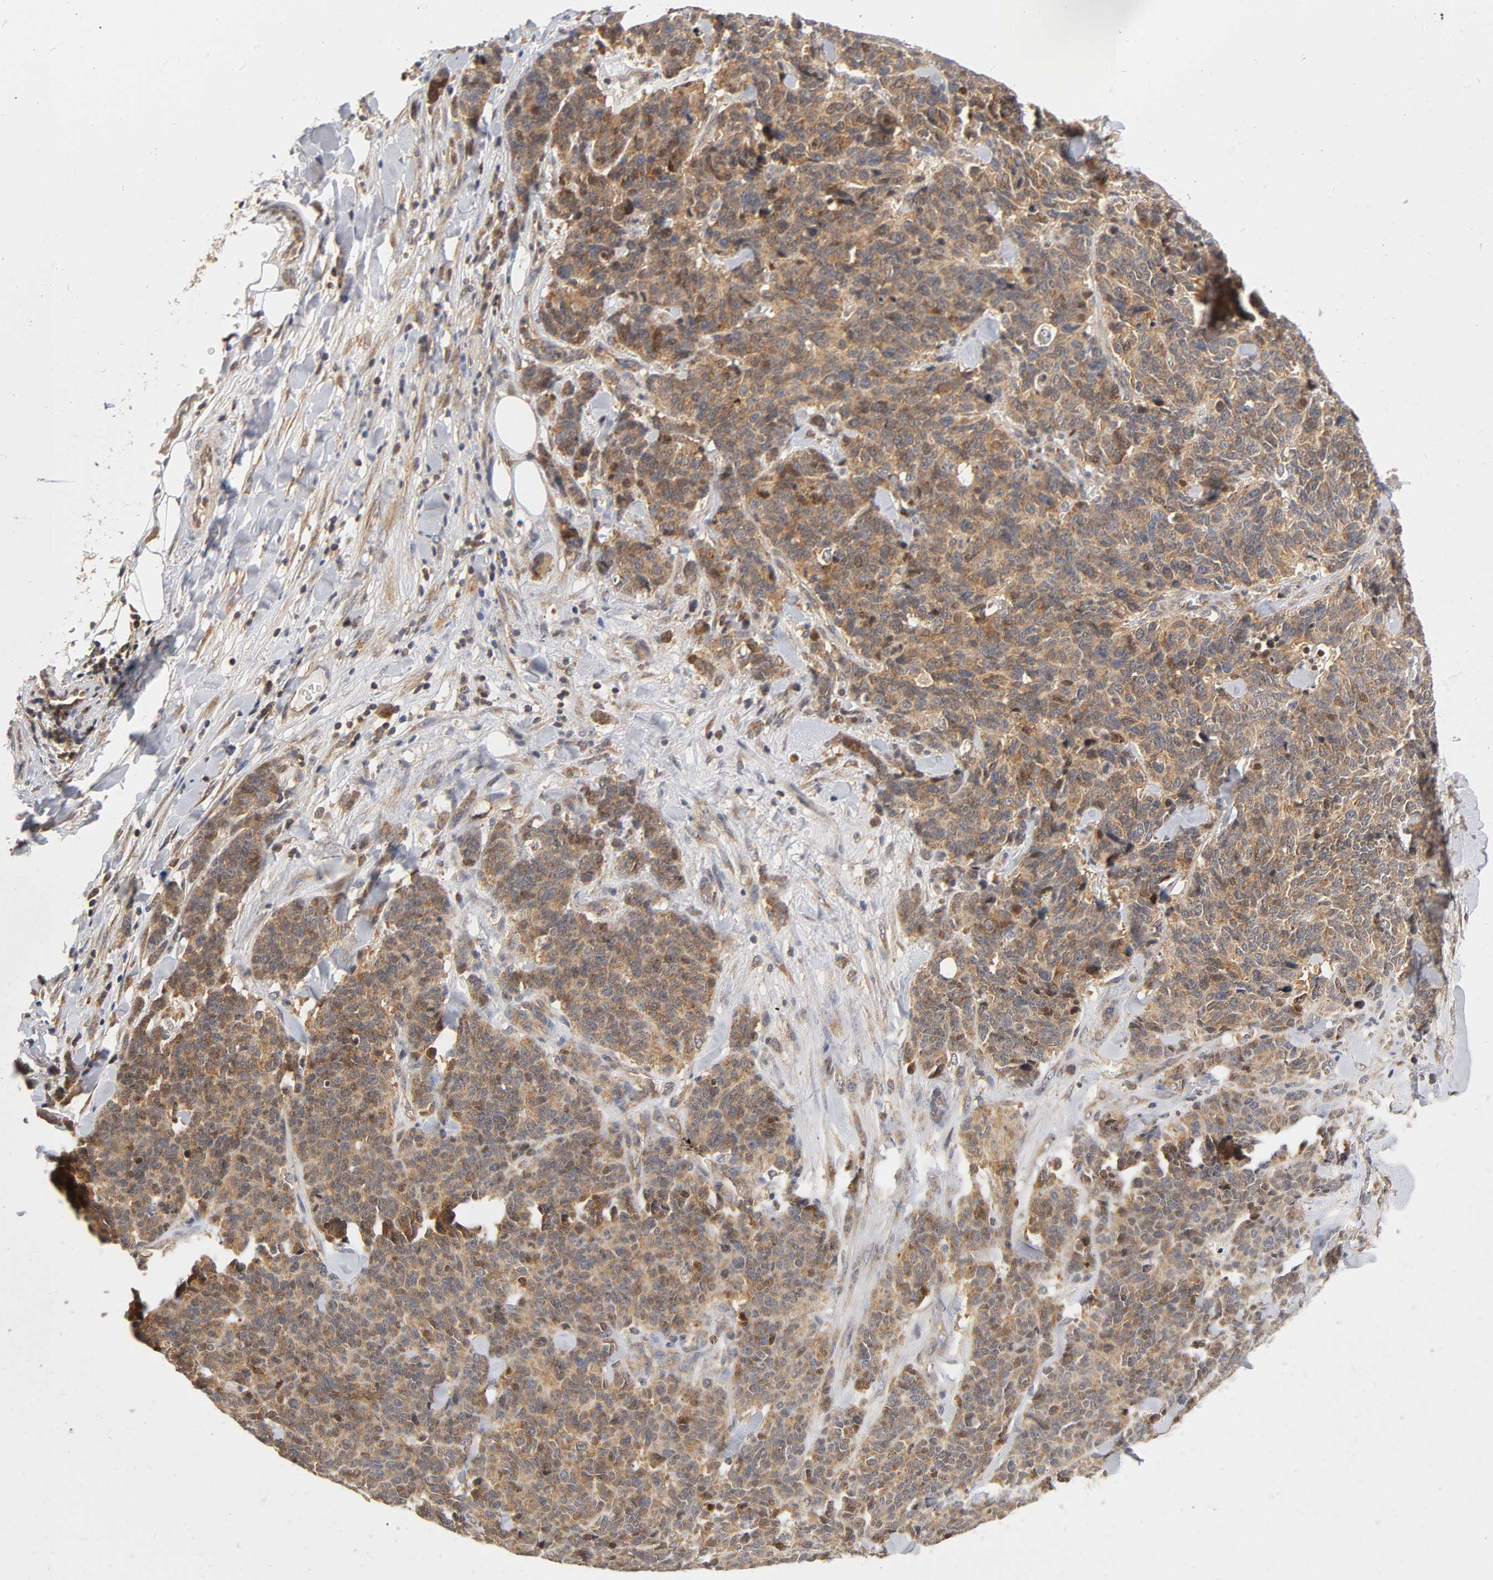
{"staining": {"intensity": "moderate", "quantity": ">75%", "location": "cytoplasmic/membranous"}, "tissue": "lung cancer", "cell_type": "Tumor cells", "image_type": "cancer", "snomed": [{"axis": "morphology", "description": "Neoplasm, malignant, NOS"}, {"axis": "topography", "description": "Lung"}], "caption": "Human lung malignant neoplasm stained for a protein (brown) displays moderate cytoplasmic/membranous positive expression in approximately >75% of tumor cells.", "gene": "PAFAH1B1", "patient": {"sex": "female", "age": 58}}